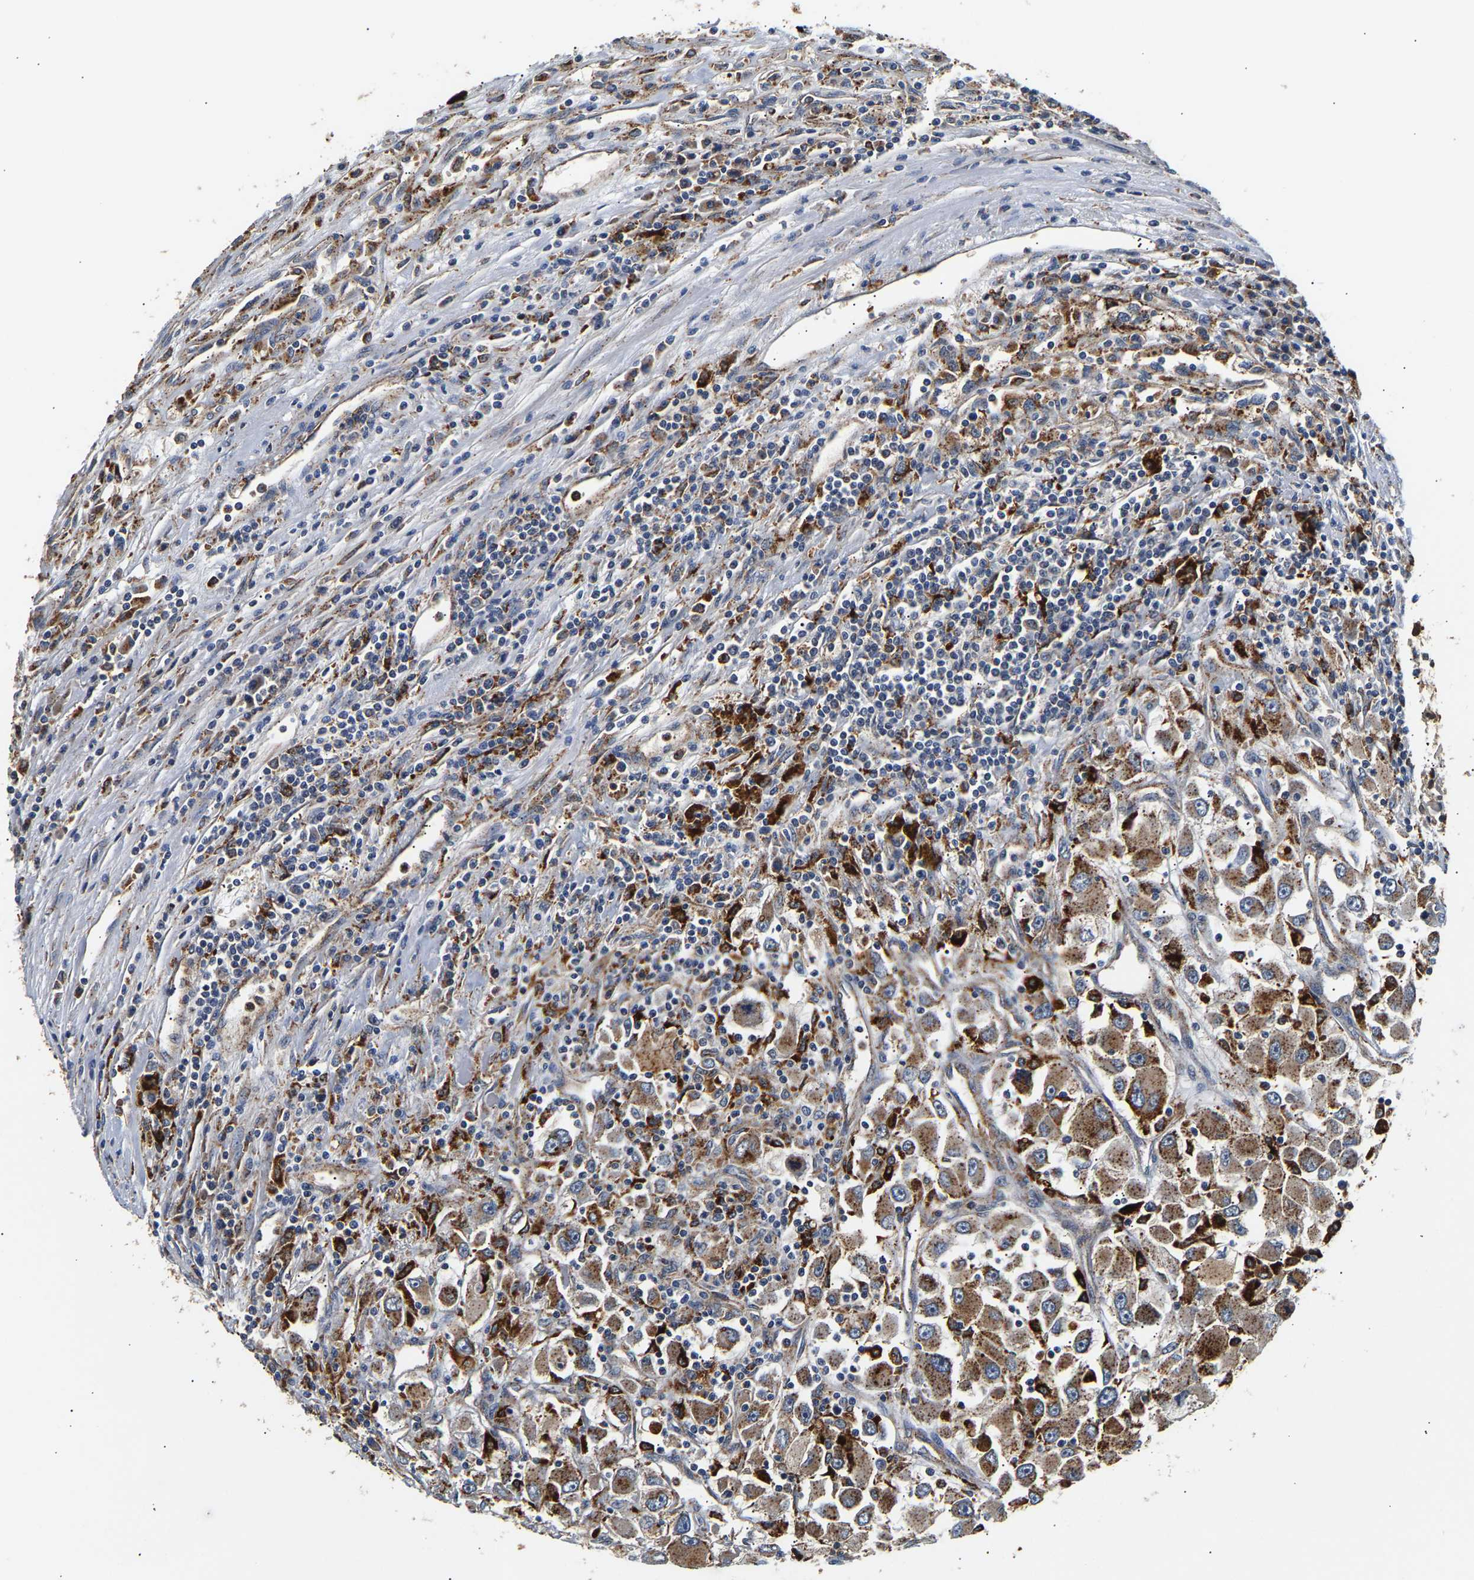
{"staining": {"intensity": "moderate", "quantity": ">75%", "location": "cytoplasmic/membranous"}, "tissue": "renal cancer", "cell_type": "Tumor cells", "image_type": "cancer", "snomed": [{"axis": "morphology", "description": "Adenocarcinoma, NOS"}, {"axis": "topography", "description": "Kidney"}], "caption": "High-magnification brightfield microscopy of adenocarcinoma (renal) stained with DAB (brown) and counterstained with hematoxylin (blue). tumor cells exhibit moderate cytoplasmic/membranous staining is identified in approximately>75% of cells.", "gene": "SMU1", "patient": {"sex": "female", "age": 52}}